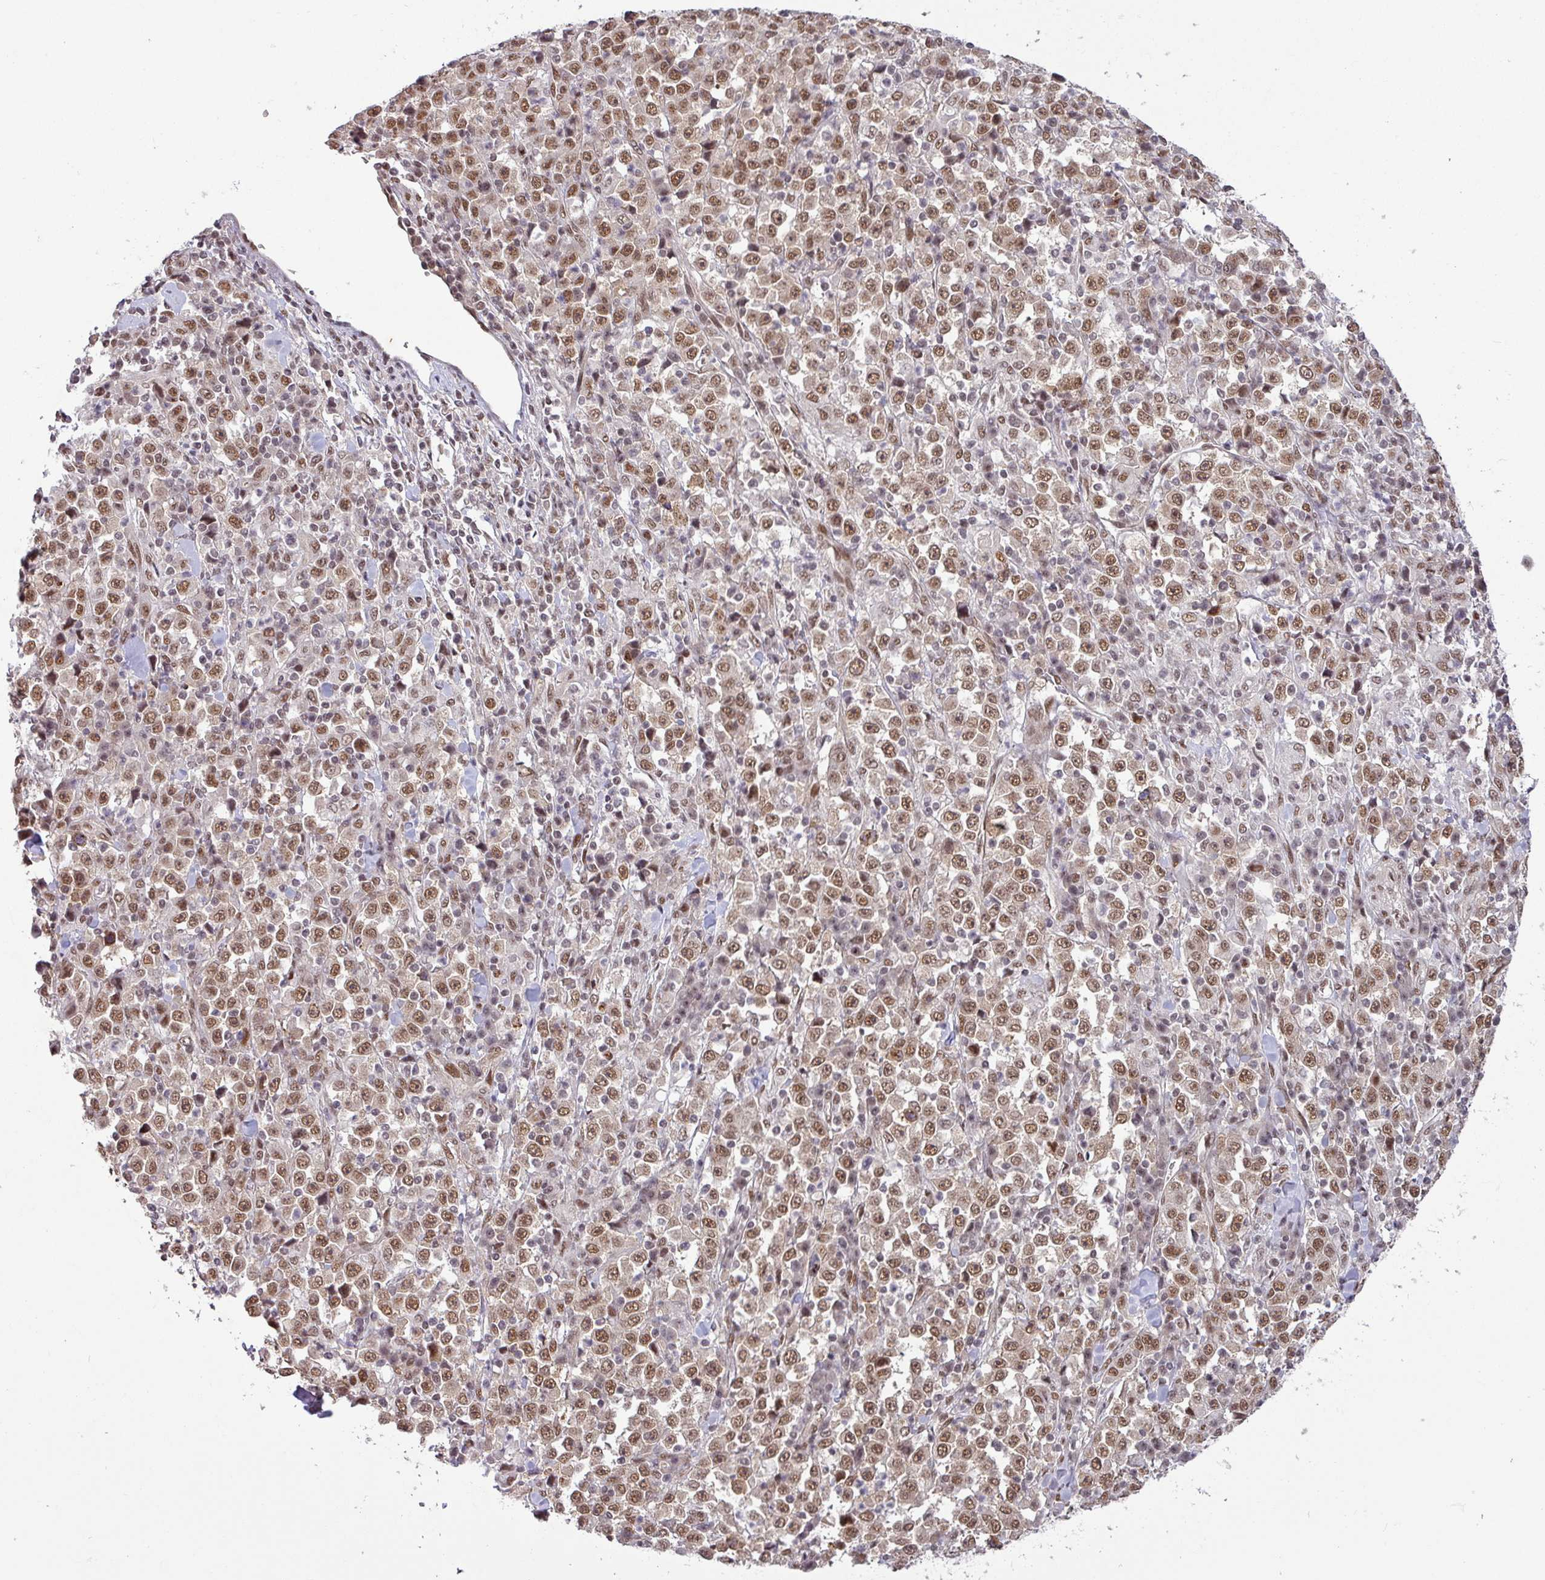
{"staining": {"intensity": "moderate", "quantity": ">75%", "location": "nuclear"}, "tissue": "stomach cancer", "cell_type": "Tumor cells", "image_type": "cancer", "snomed": [{"axis": "morphology", "description": "Normal tissue, NOS"}, {"axis": "morphology", "description": "Adenocarcinoma, NOS"}, {"axis": "topography", "description": "Stomach, upper"}, {"axis": "topography", "description": "Stomach"}], "caption": "IHC (DAB) staining of stomach adenocarcinoma exhibits moderate nuclear protein staining in approximately >75% of tumor cells.", "gene": "SRSF2", "patient": {"sex": "male", "age": 59}}